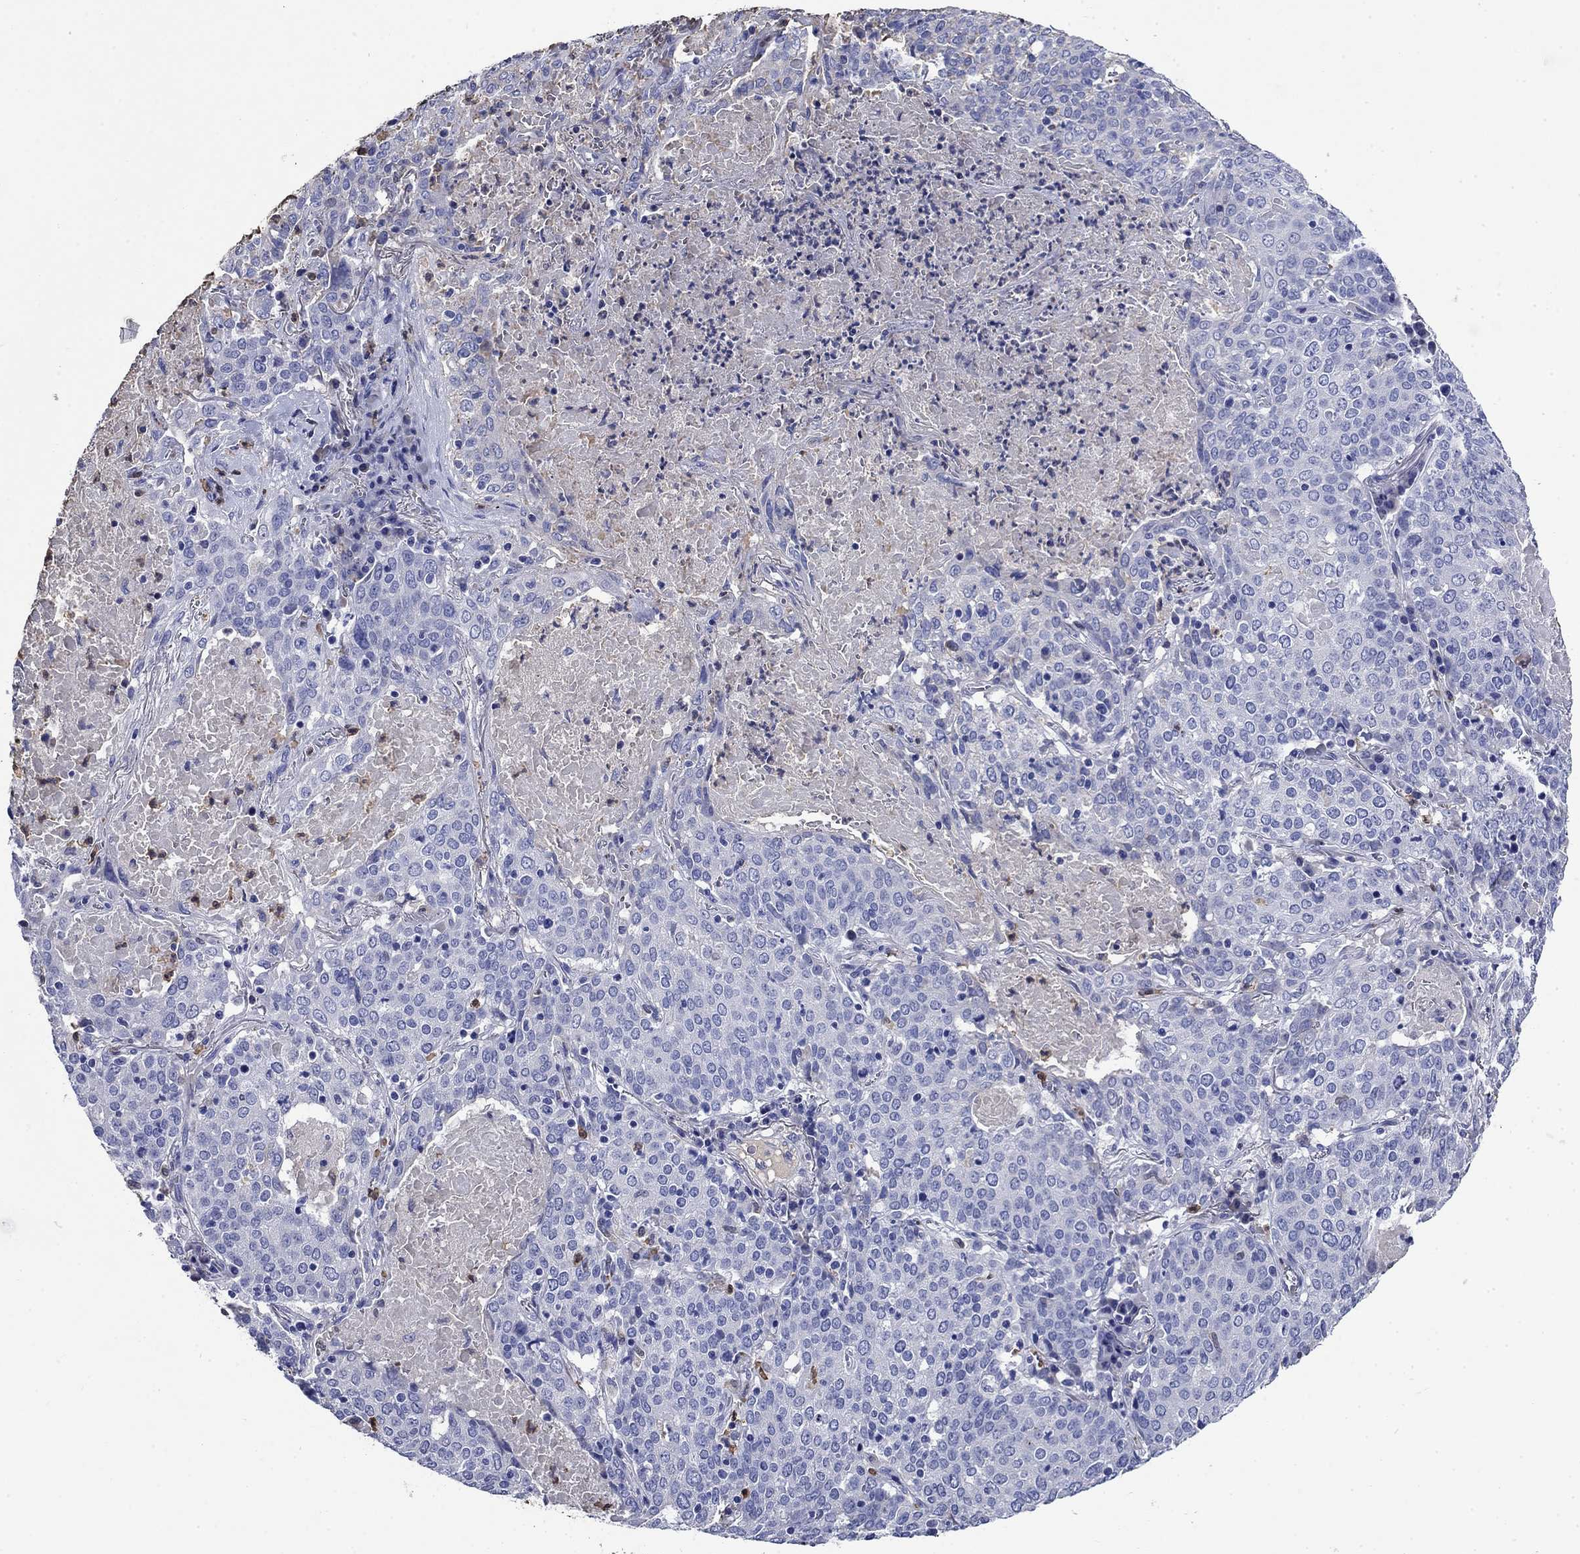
{"staining": {"intensity": "negative", "quantity": "none", "location": "none"}, "tissue": "lung cancer", "cell_type": "Tumor cells", "image_type": "cancer", "snomed": [{"axis": "morphology", "description": "Squamous cell carcinoma, NOS"}, {"axis": "topography", "description": "Lung"}], "caption": "Immunohistochemistry (IHC) histopathology image of neoplastic tissue: human lung cancer stained with DAB demonstrates no significant protein positivity in tumor cells.", "gene": "TFR2", "patient": {"sex": "male", "age": 82}}